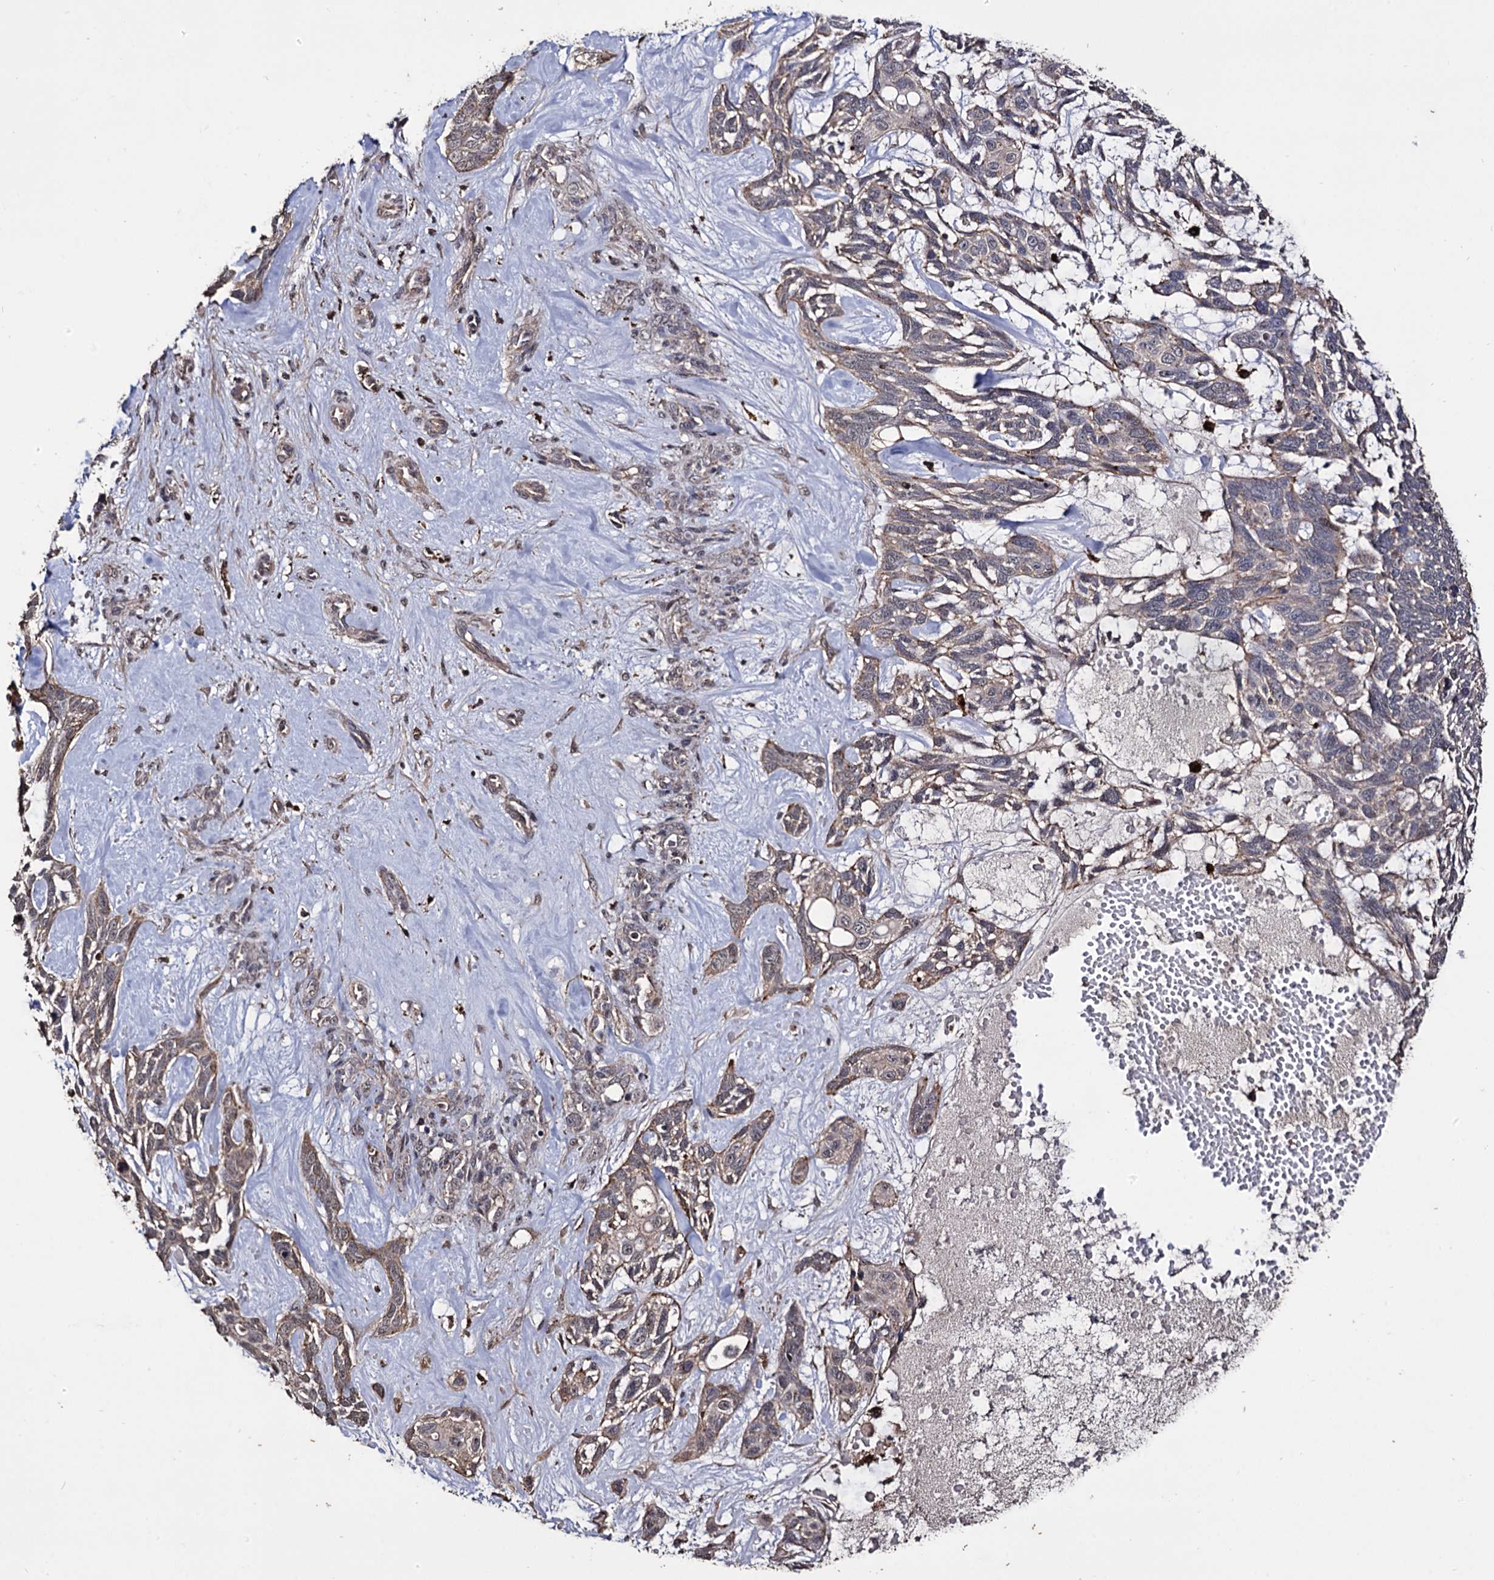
{"staining": {"intensity": "weak", "quantity": "25%-75%", "location": "cytoplasmic/membranous"}, "tissue": "skin cancer", "cell_type": "Tumor cells", "image_type": "cancer", "snomed": [{"axis": "morphology", "description": "Basal cell carcinoma"}, {"axis": "topography", "description": "Skin"}], "caption": "This is a histology image of immunohistochemistry staining of basal cell carcinoma (skin), which shows weak expression in the cytoplasmic/membranous of tumor cells.", "gene": "MICAL2", "patient": {"sex": "male", "age": 88}}